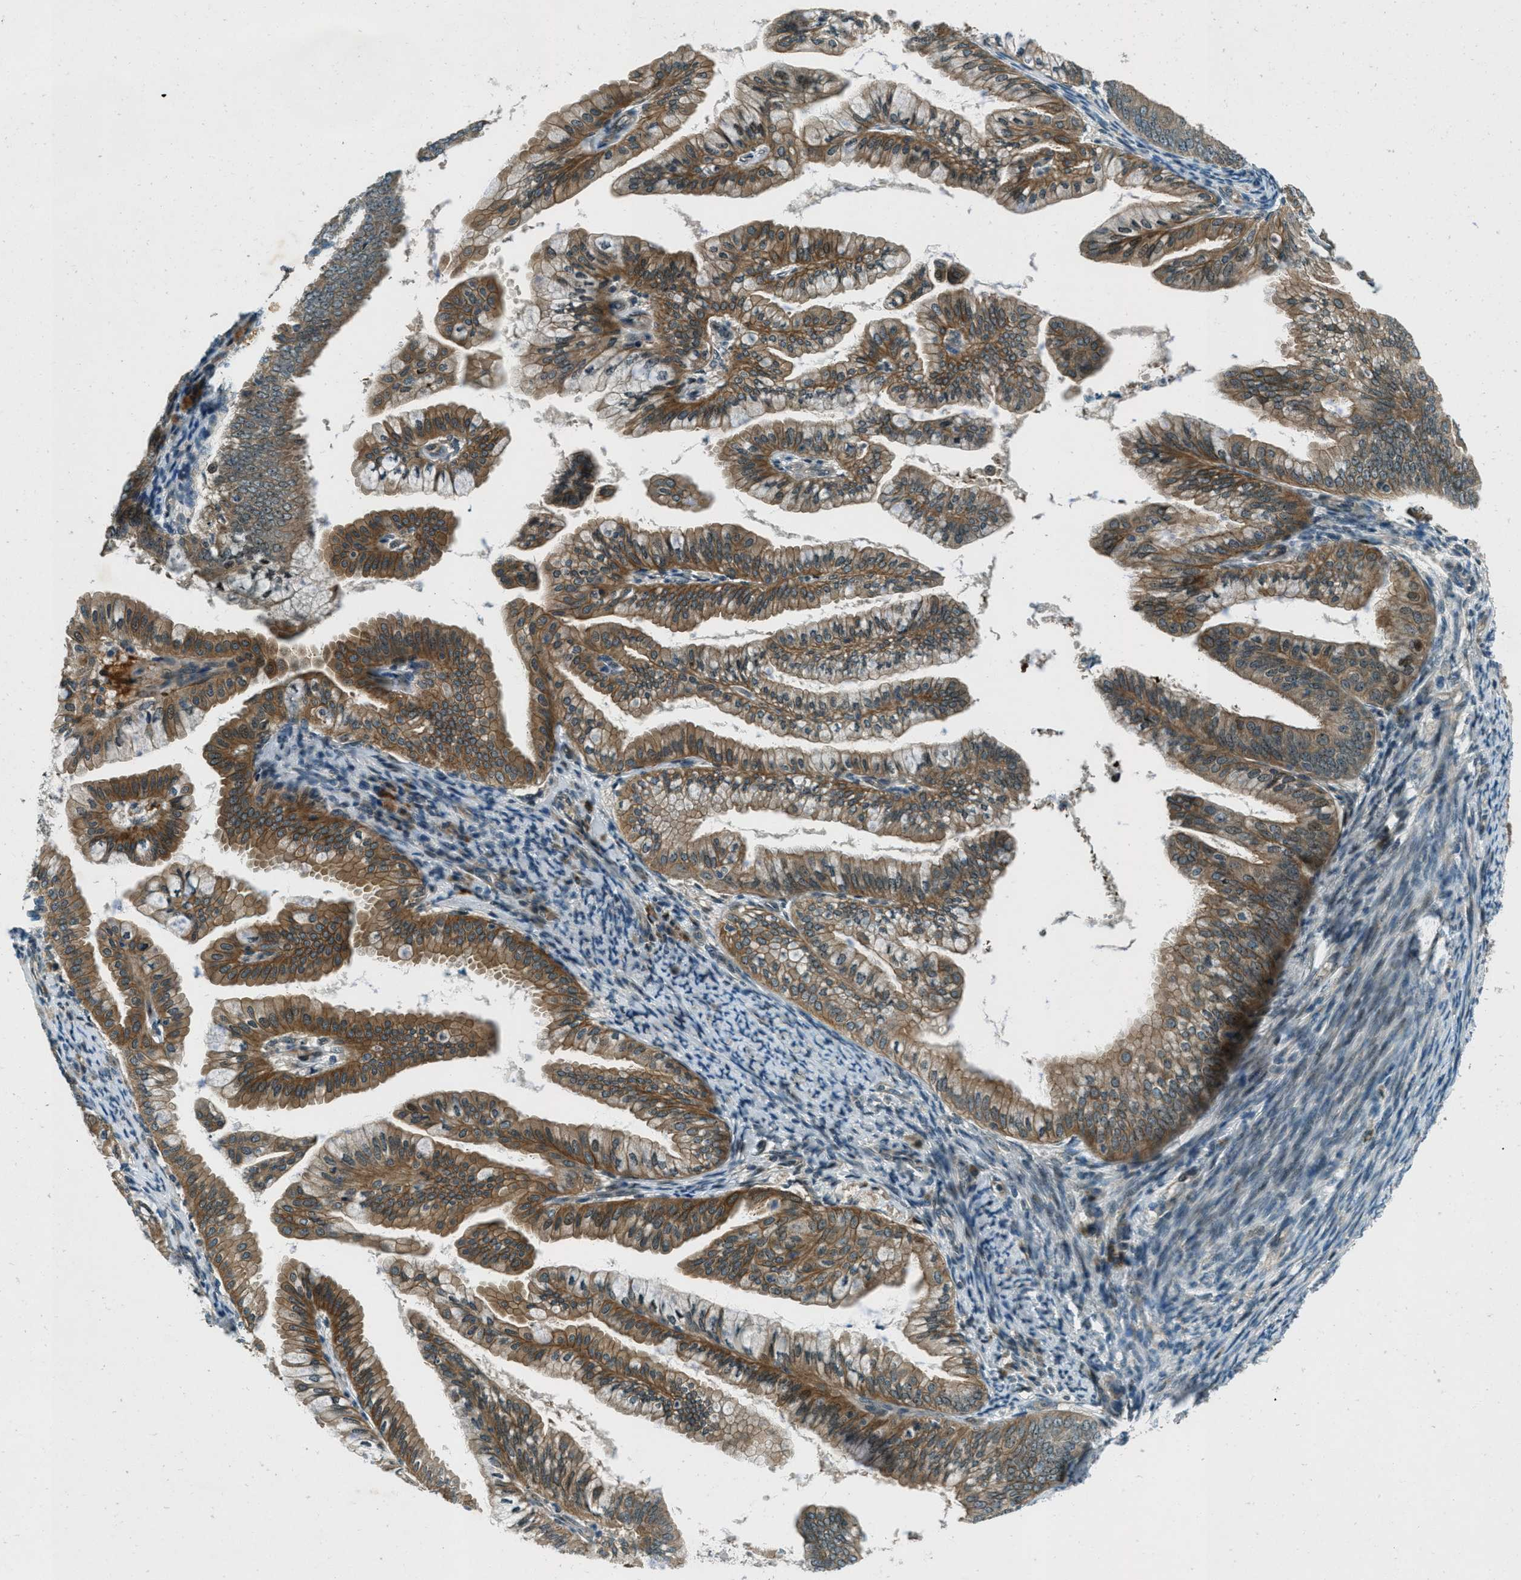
{"staining": {"intensity": "moderate", "quantity": ">75%", "location": "cytoplasmic/membranous"}, "tissue": "endometrial cancer", "cell_type": "Tumor cells", "image_type": "cancer", "snomed": [{"axis": "morphology", "description": "Adenocarcinoma, NOS"}, {"axis": "topography", "description": "Endometrium"}], "caption": "Immunohistochemical staining of human endometrial cancer (adenocarcinoma) demonstrates moderate cytoplasmic/membranous protein positivity in about >75% of tumor cells. (IHC, brightfield microscopy, high magnification).", "gene": "STK11", "patient": {"sex": "female", "age": 63}}